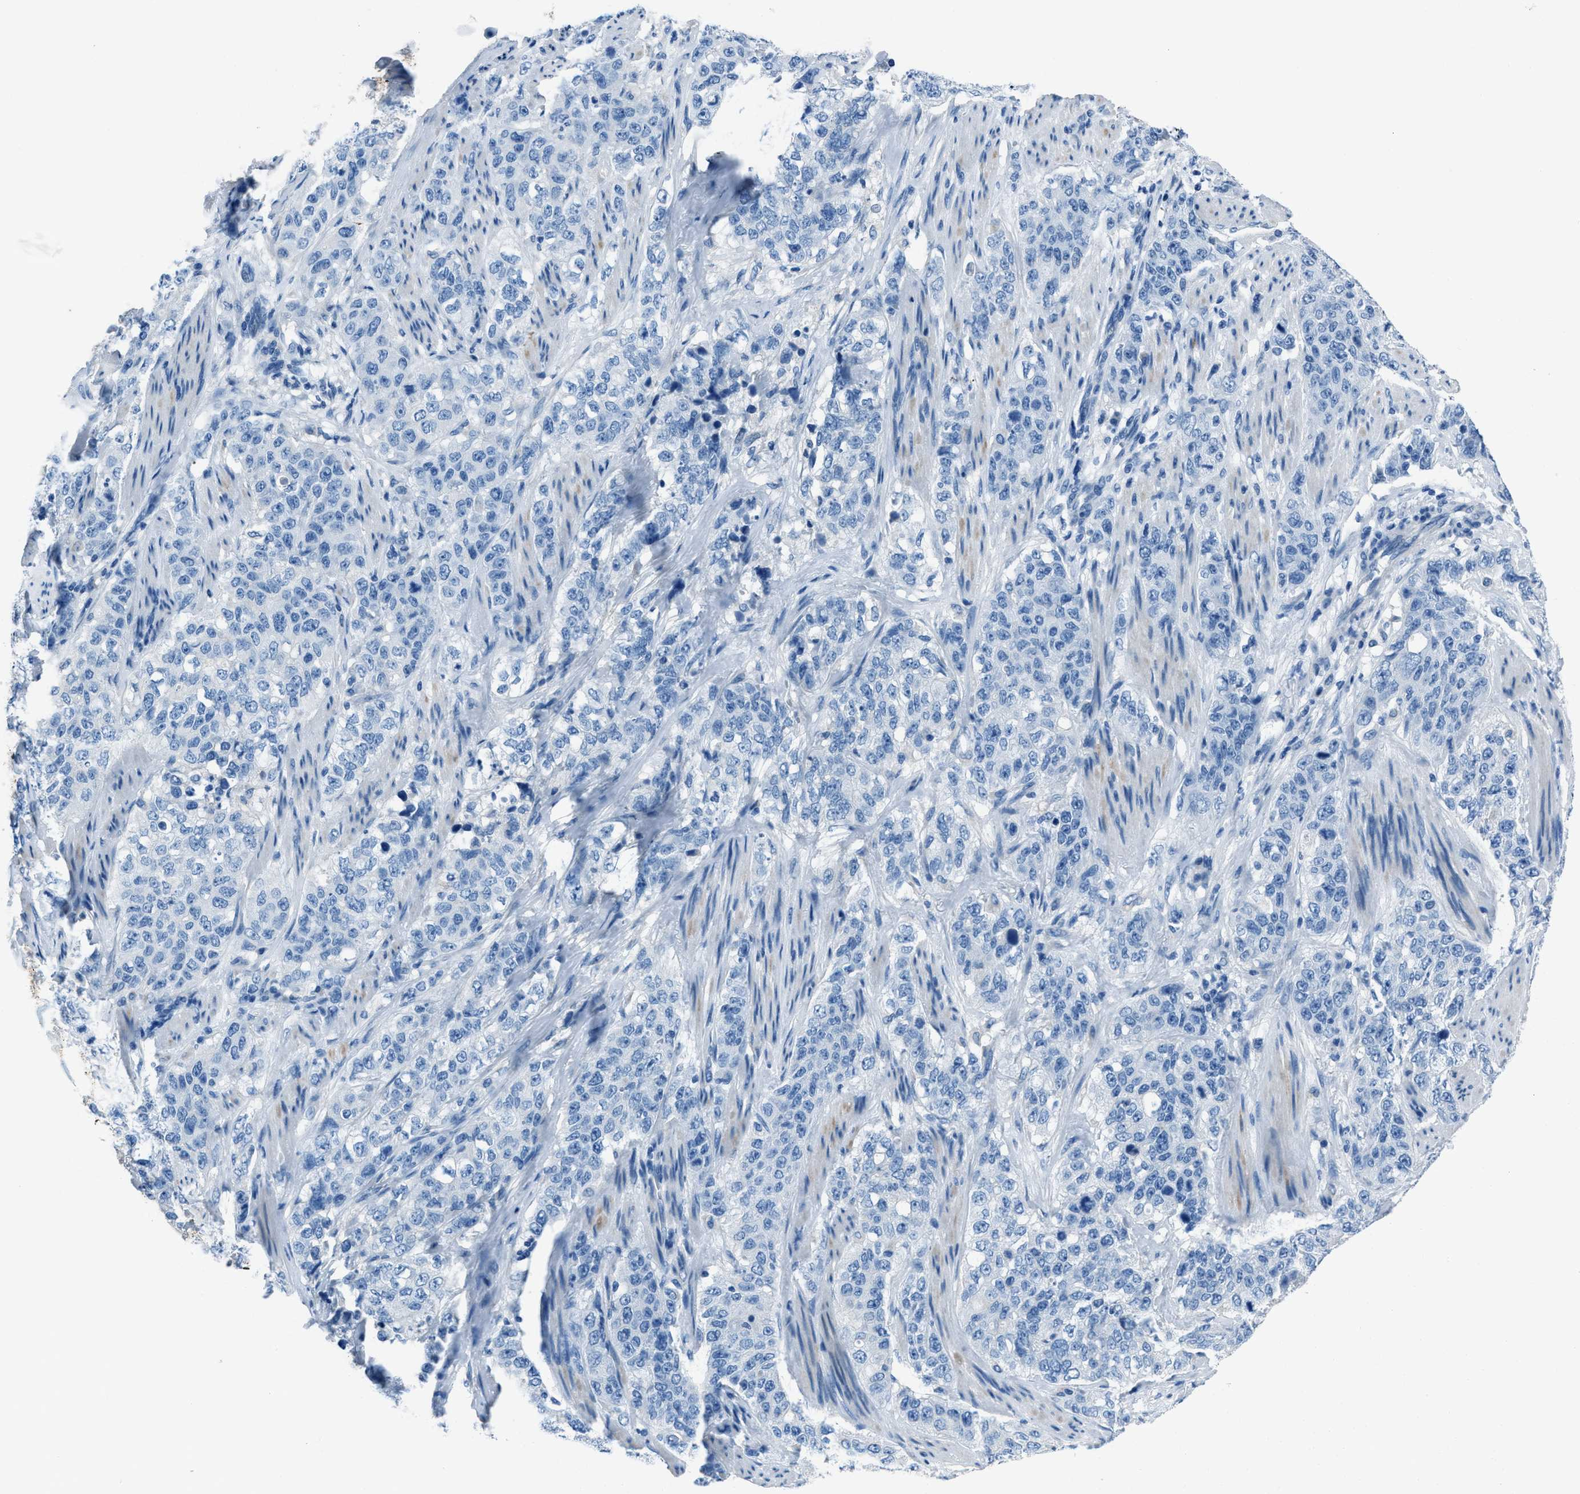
{"staining": {"intensity": "negative", "quantity": "none", "location": "none"}, "tissue": "stomach cancer", "cell_type": "Tumor cells", "image_type": "cancer", "snomed": [{"axis": "morphology", "description": "Adenocarcinoma, NOS"}, {"axis": "topography", "description": "Stomach"}], "caption": "Photomicrograph shows no significant protein expression in tumor cells of adenocarcinoma (stomach).", "gene": "AMACR", "patient": {"sex": "male", "age": 48}}